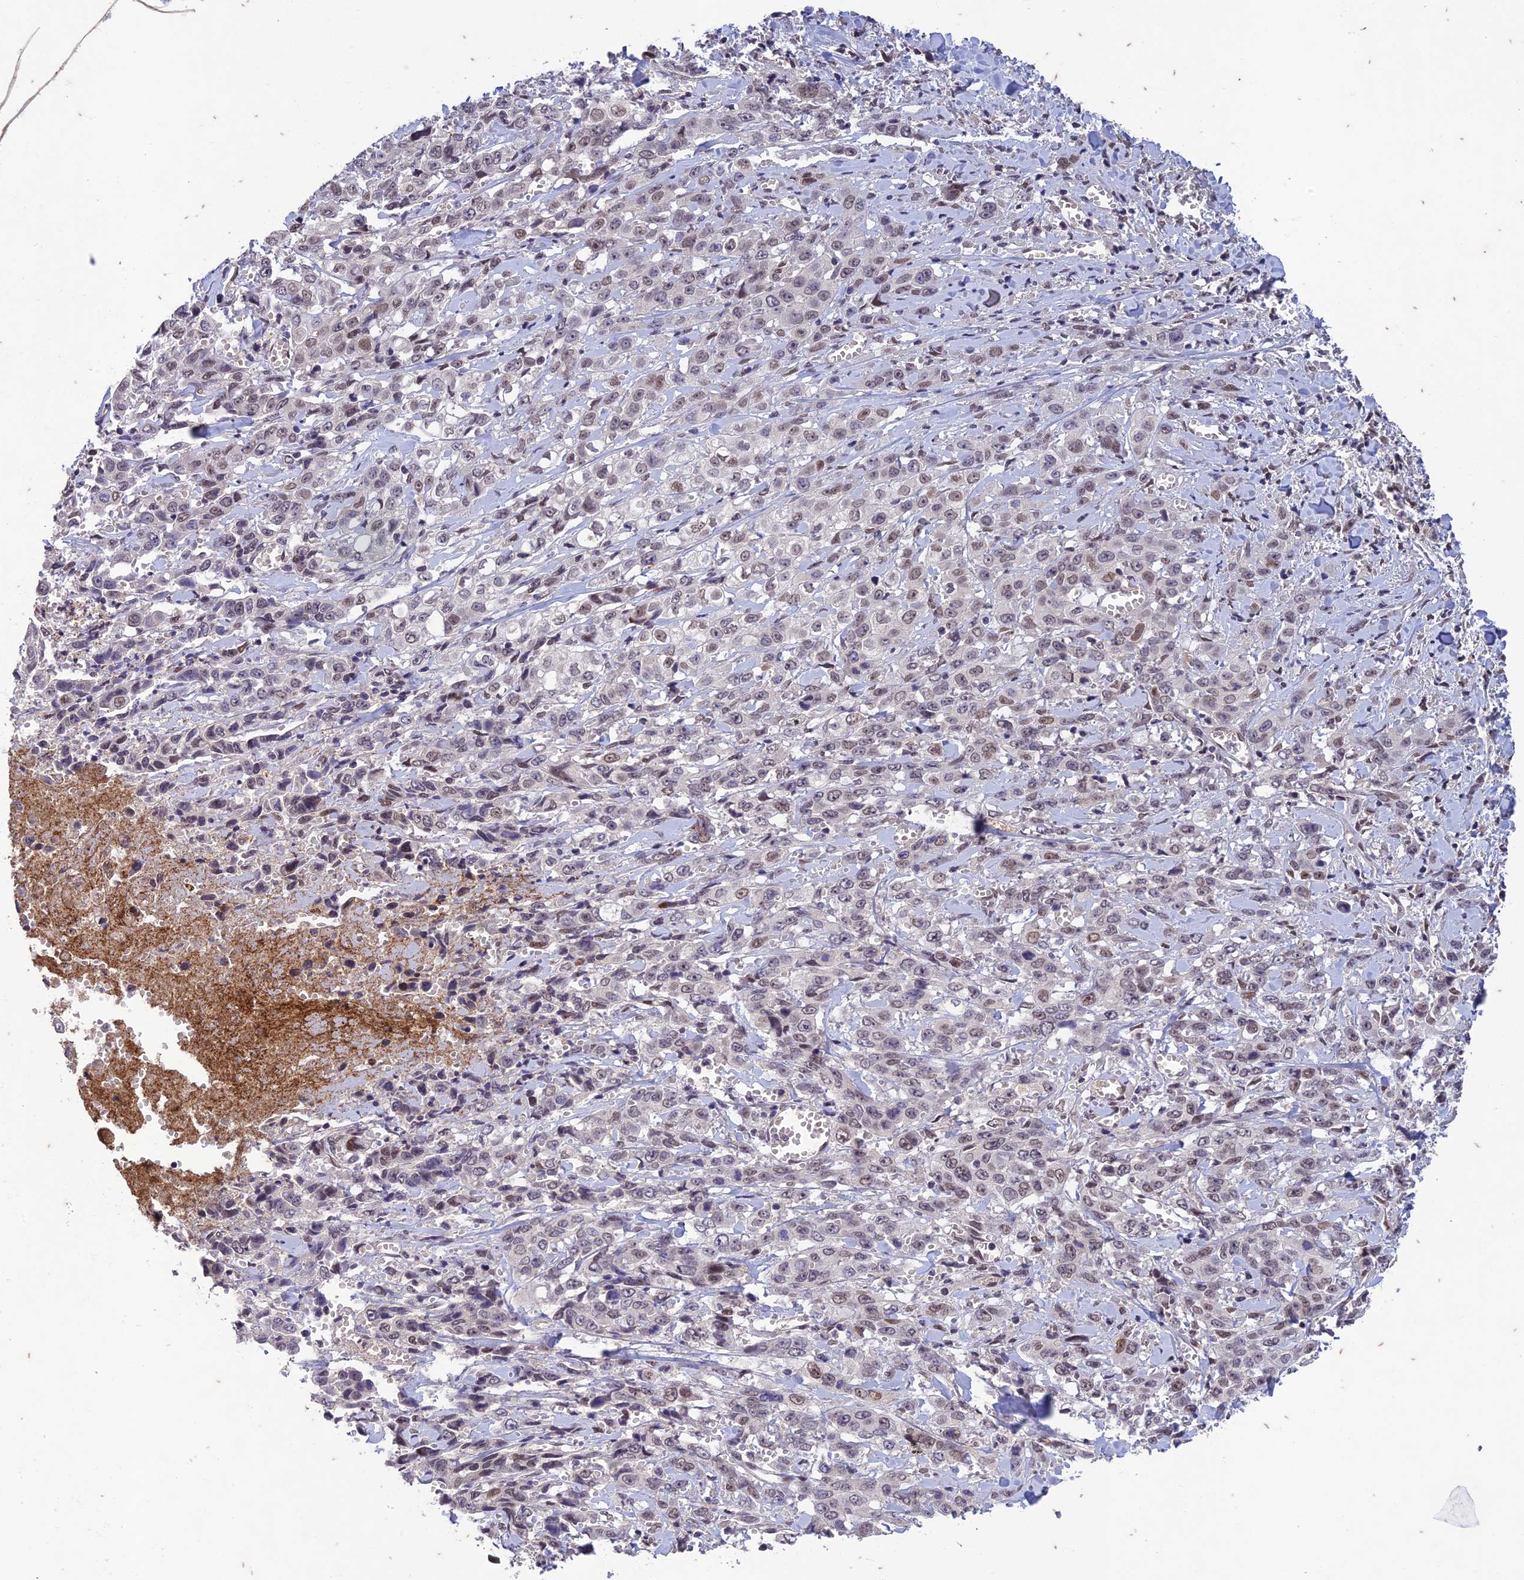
{"staining": {"intensity": "weak", "quantity": "<25%", "location": "nuclear"}, "tissue": "stomach cancer", "cell_type": "Tumor cells", "image_type": "cancer", "snomed": [{"axis": "morphology", "description": "Adenocarcinoma, NOS"}, {"axis": "topography", "description": "Stomach, upper"}], "caption": "There is no significant expression in tumor cells of stomach adenocarcinoma.", "gene": "POP4", "patient": {"sex": "male", "age": 62}}